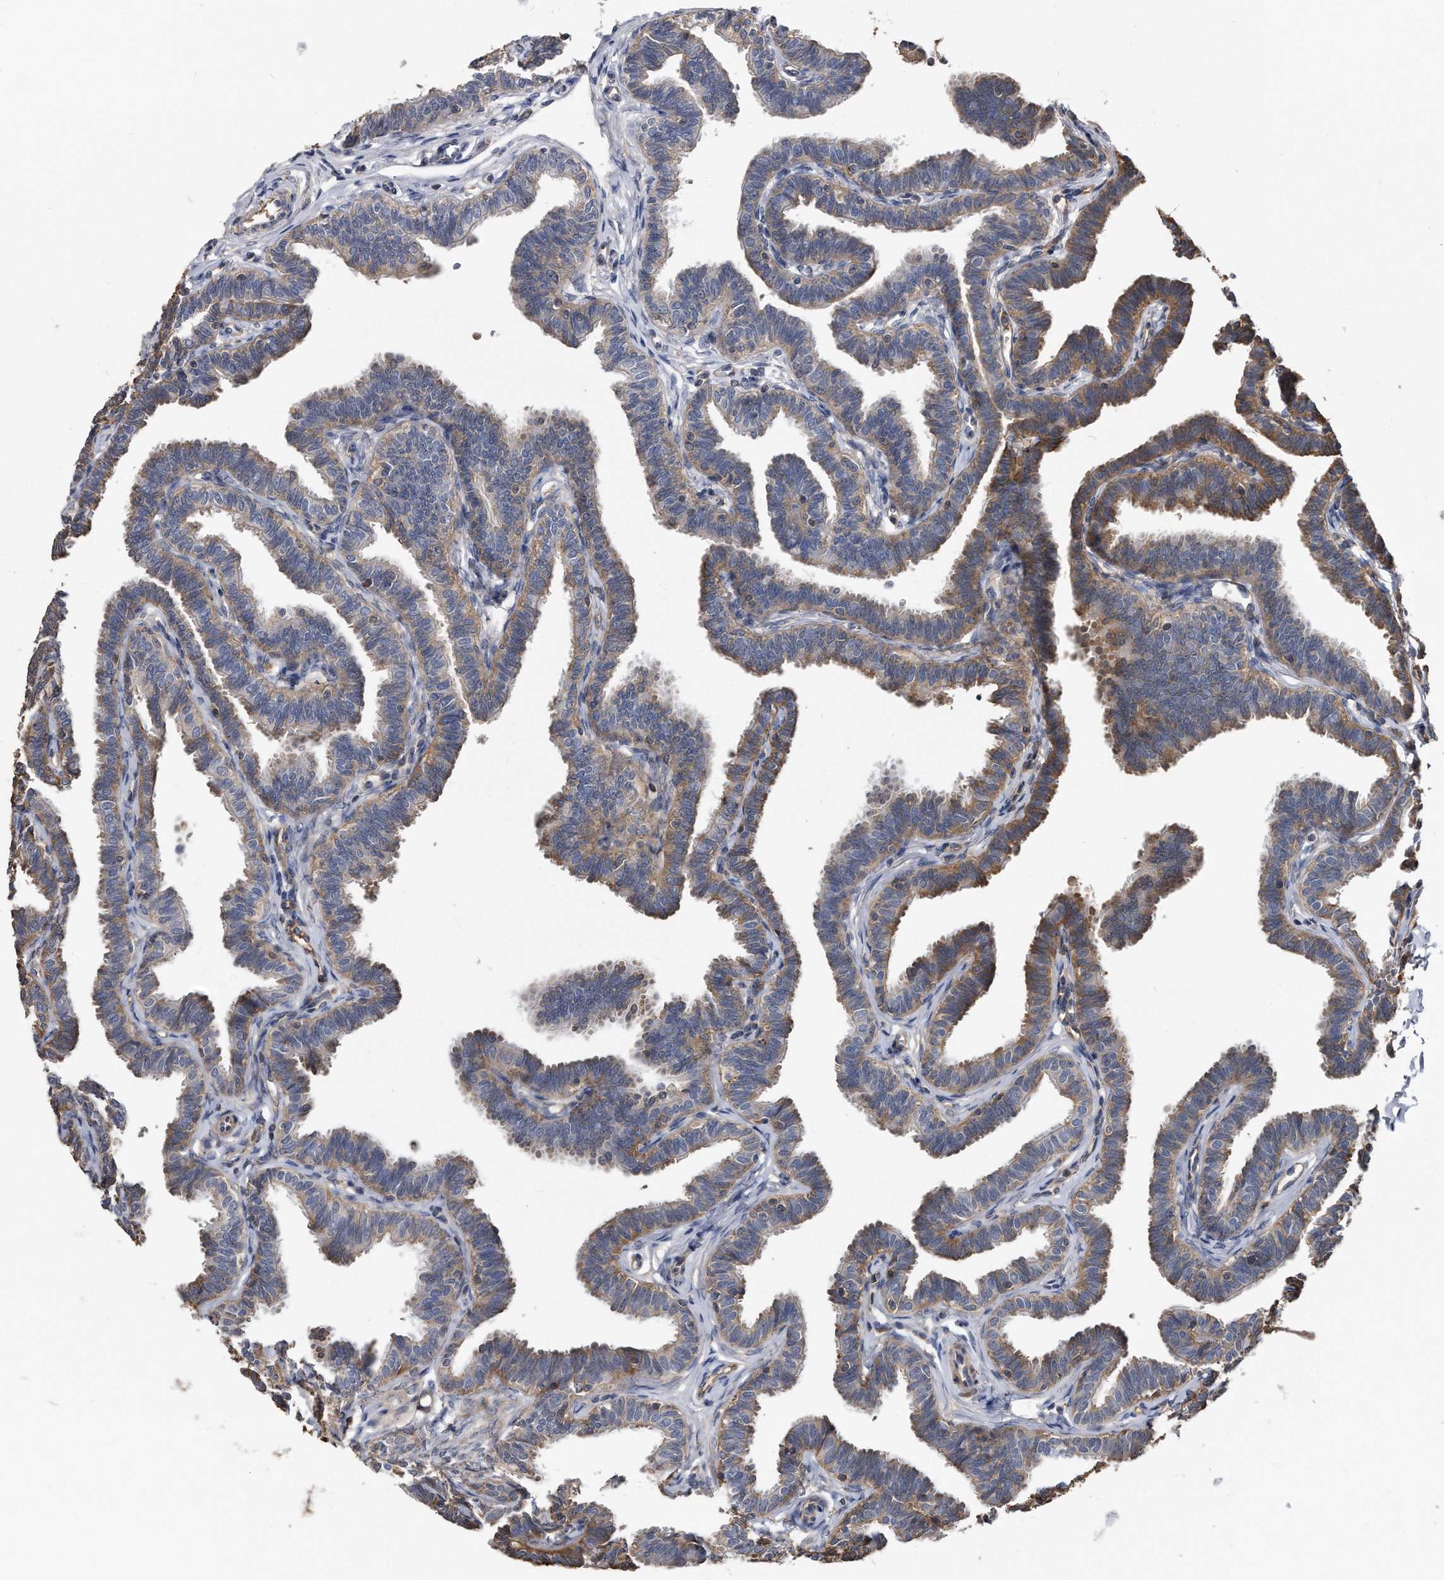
{"staining": {"intensity": "moderate", "quantity": "25%-75%", "location": "cytoplasmic/membranous"}, "tissue": "fallopian tube", "cell_type": "Glandular cells", "image_type": "normal", "snomed": [{"axis": "morphology", "description": "Normal tissue, NOS"}, {"axis": "topography", "description": "Fallopian tube"}, {"axis": "topography", "description": "Ovary"}], "caption": "This micrograph displays IHC staining of normal human fallopian tube, with medium moderate cytoplasmic/membranous expression in approximately 25%-75% of glandular cells.", "gene": "KCND3", "patient": {"sex": "female", "age": 23}}